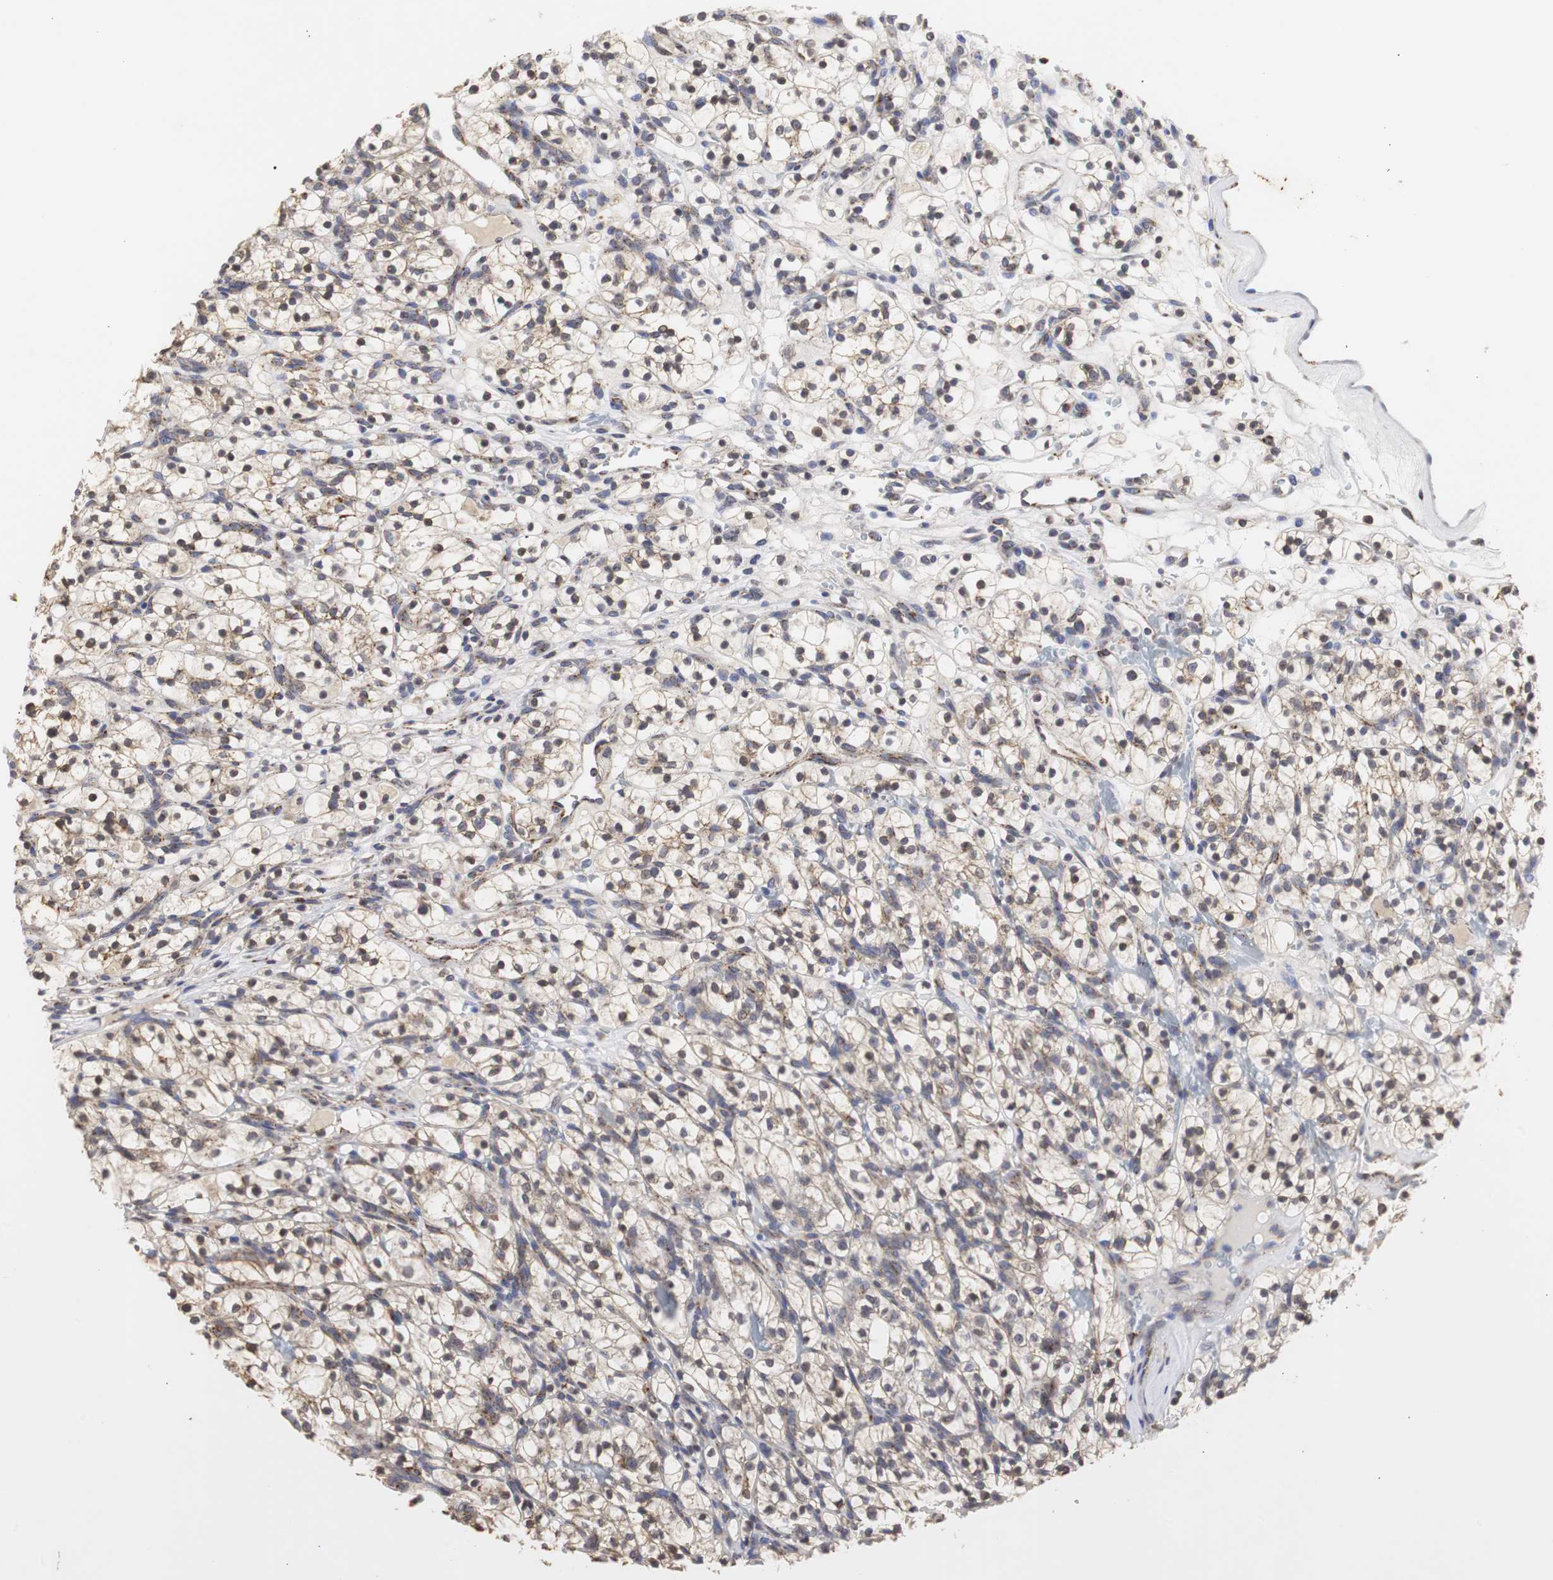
{"staining": {"intensity": "strong", "quantity": "<25%", "location": "cytoplasmic/membranous"}, "tissue": "renal cancer", "cell_type": "Tumor cells", "image_type": "cancer", "snomed": [{"axis": "morphology", "description": "Adenocarcinoma, NOS"}, {"axis": "topography", "description": "Kidney"}], "caption": "High-power microscopy captured an immunohistochemistry image of adenocarcinoma (renal), revealing strong cytoplasmic/membranous staining in about <25% of tumor cells.", "gene": "HSD17B10", "patient": {"sex": "female", "age": 57}}